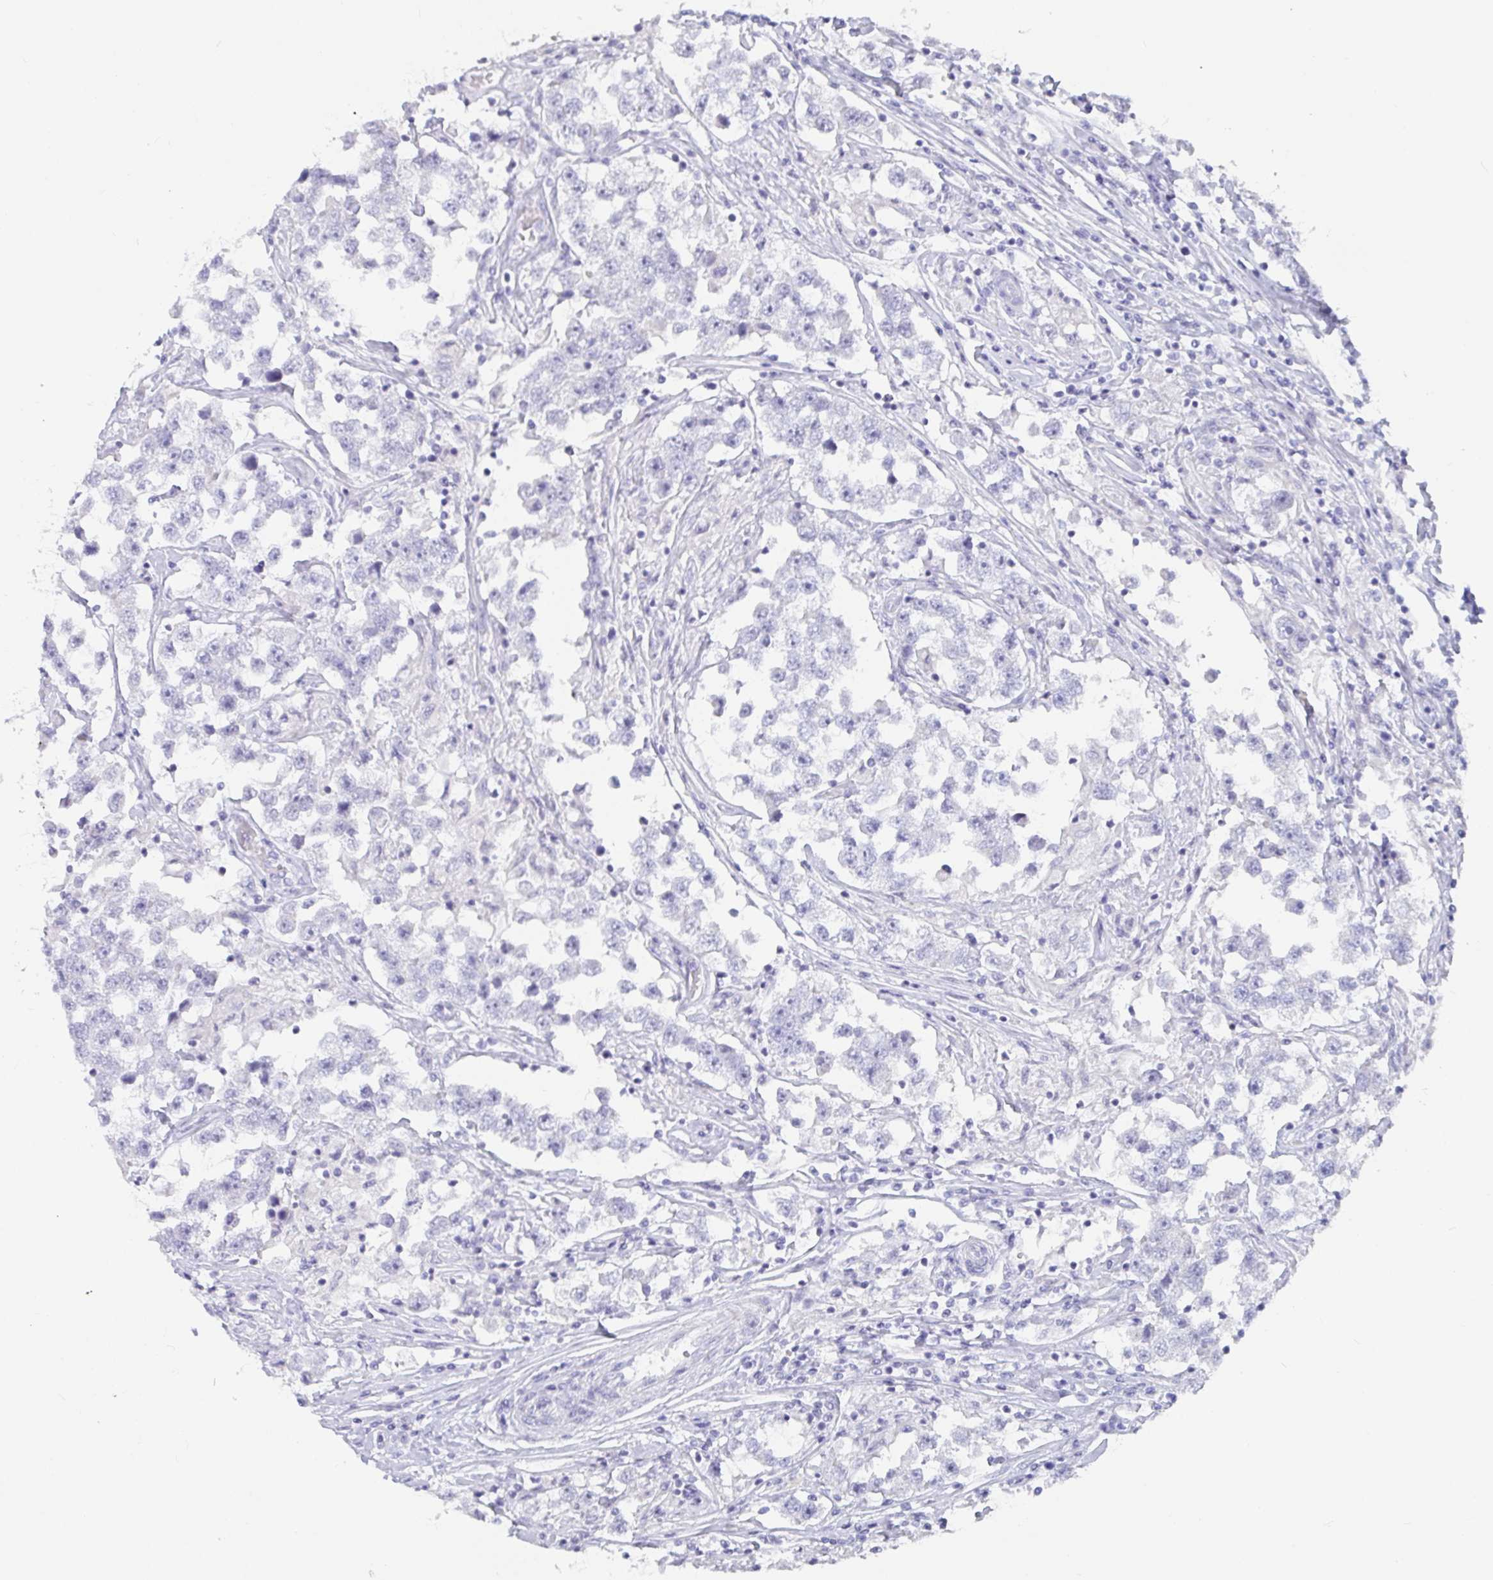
{"staining": {"intensity": "negative", "quantity": "none", "location": "none"}, "tissue": "testis cancer", "cell_type": "Tumor cells", "image_type": "cancer", "snomed": [{"axis": "morphology", "description": "Seminoma, NOS"}, {"axis": "topography", "description": "Testis"}], "caption": "Immunohistochemistry photomicrograph of neoplastic tissue: human testis seminoma stained with DAB exhibits no significant protein staining in tumor cells.", "gene": "PLA2G1B", "patient": {"sex": "male", "age": 46}}